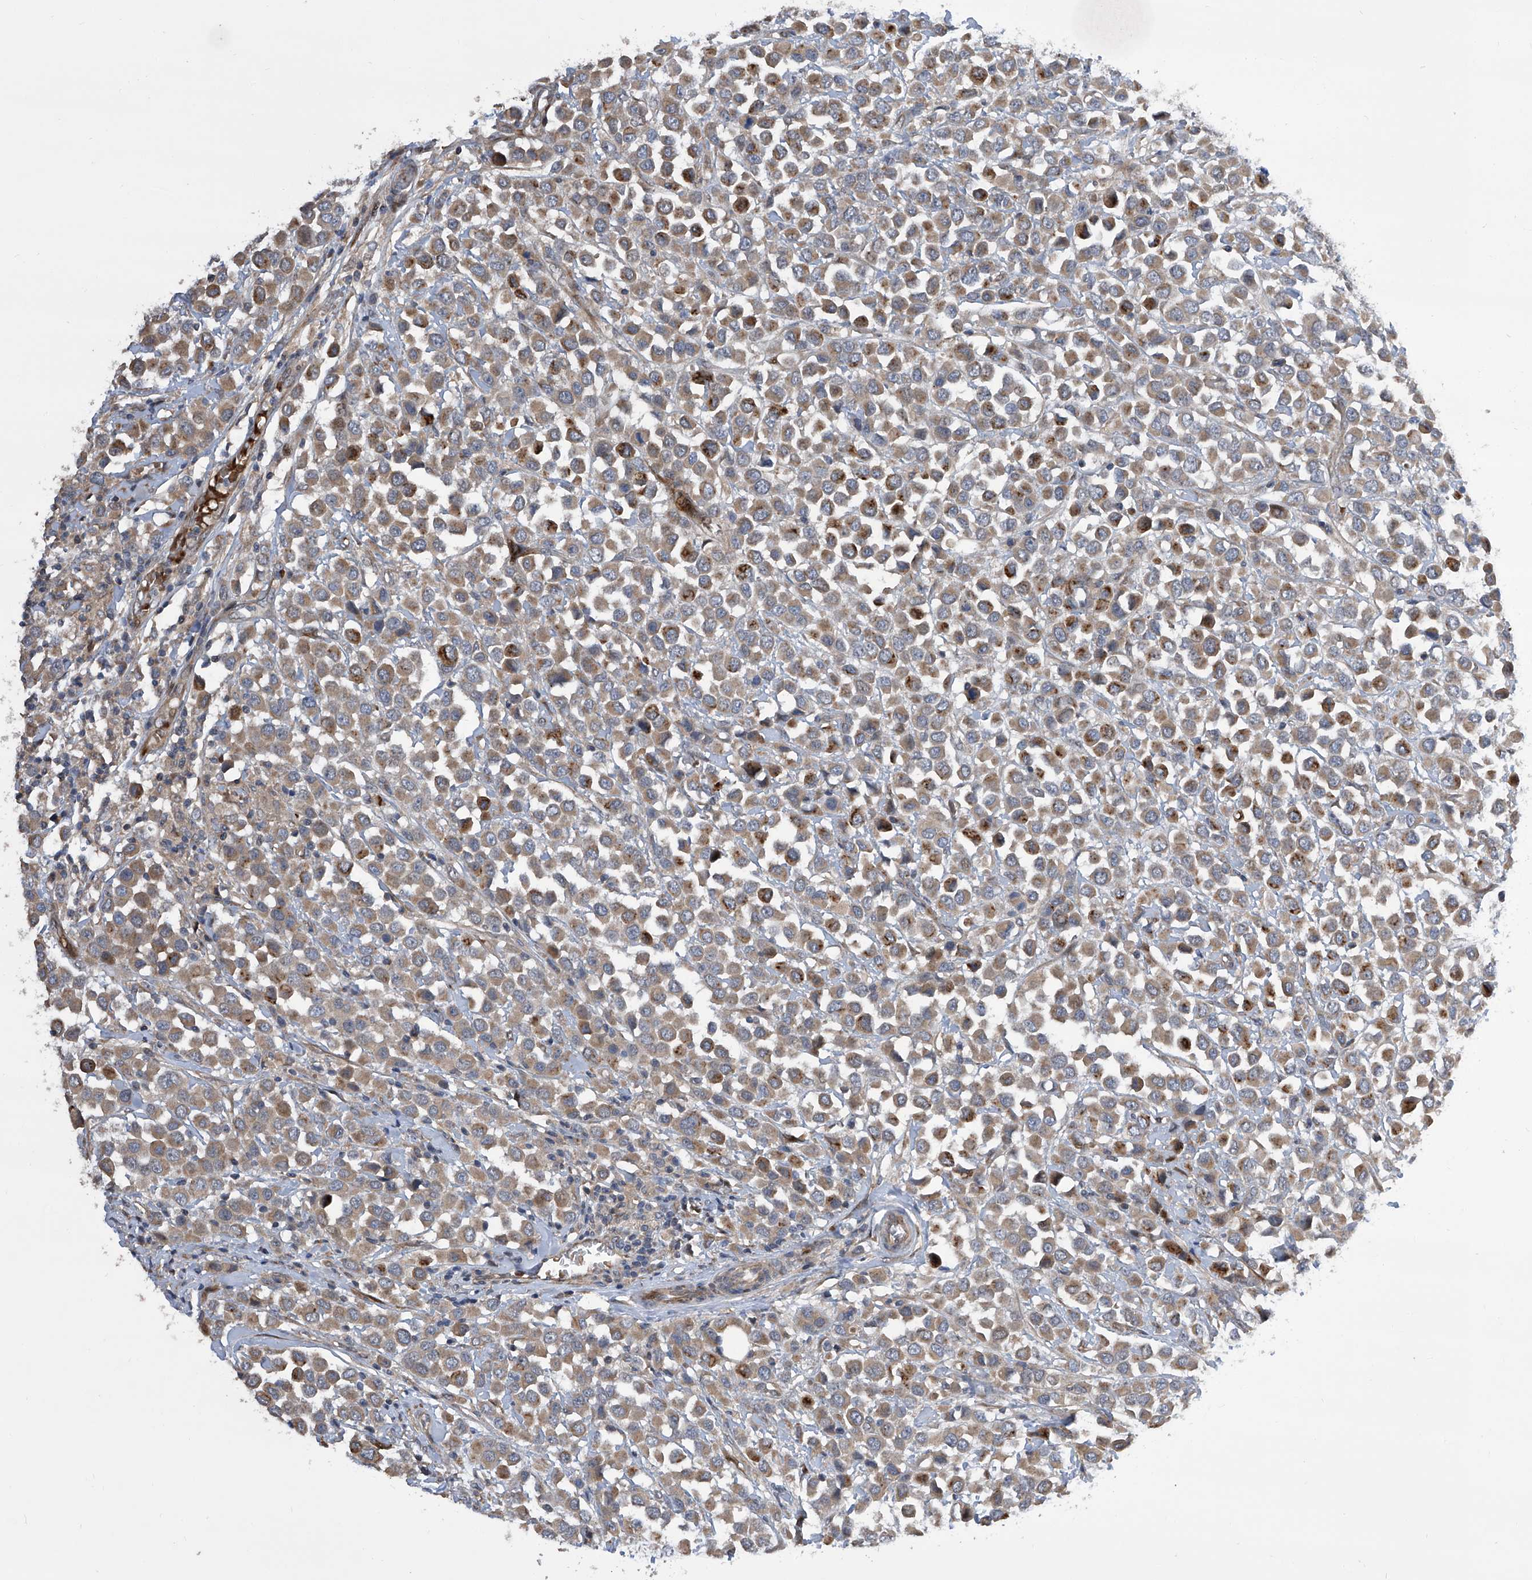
{"staining": {"intensity": "moderate", "quantity": ">75%", "location": "cytoplasmic/membranous"}, "tissue": "breast cancer", "cell_type": "Tumor cells", "image_type": "cancer", "snomed": [{"axis": "morphology", "description": "Duct carcinoma"}, {"axis": "topography", "description": "Breast"}], "caption": "Protein staining exhibits moderate cytoplasmic/membranous expression in about >75% of tumor cells in breast cancer.", "gene": "USF3", "patient": {"sex": "female", "age": 61}}